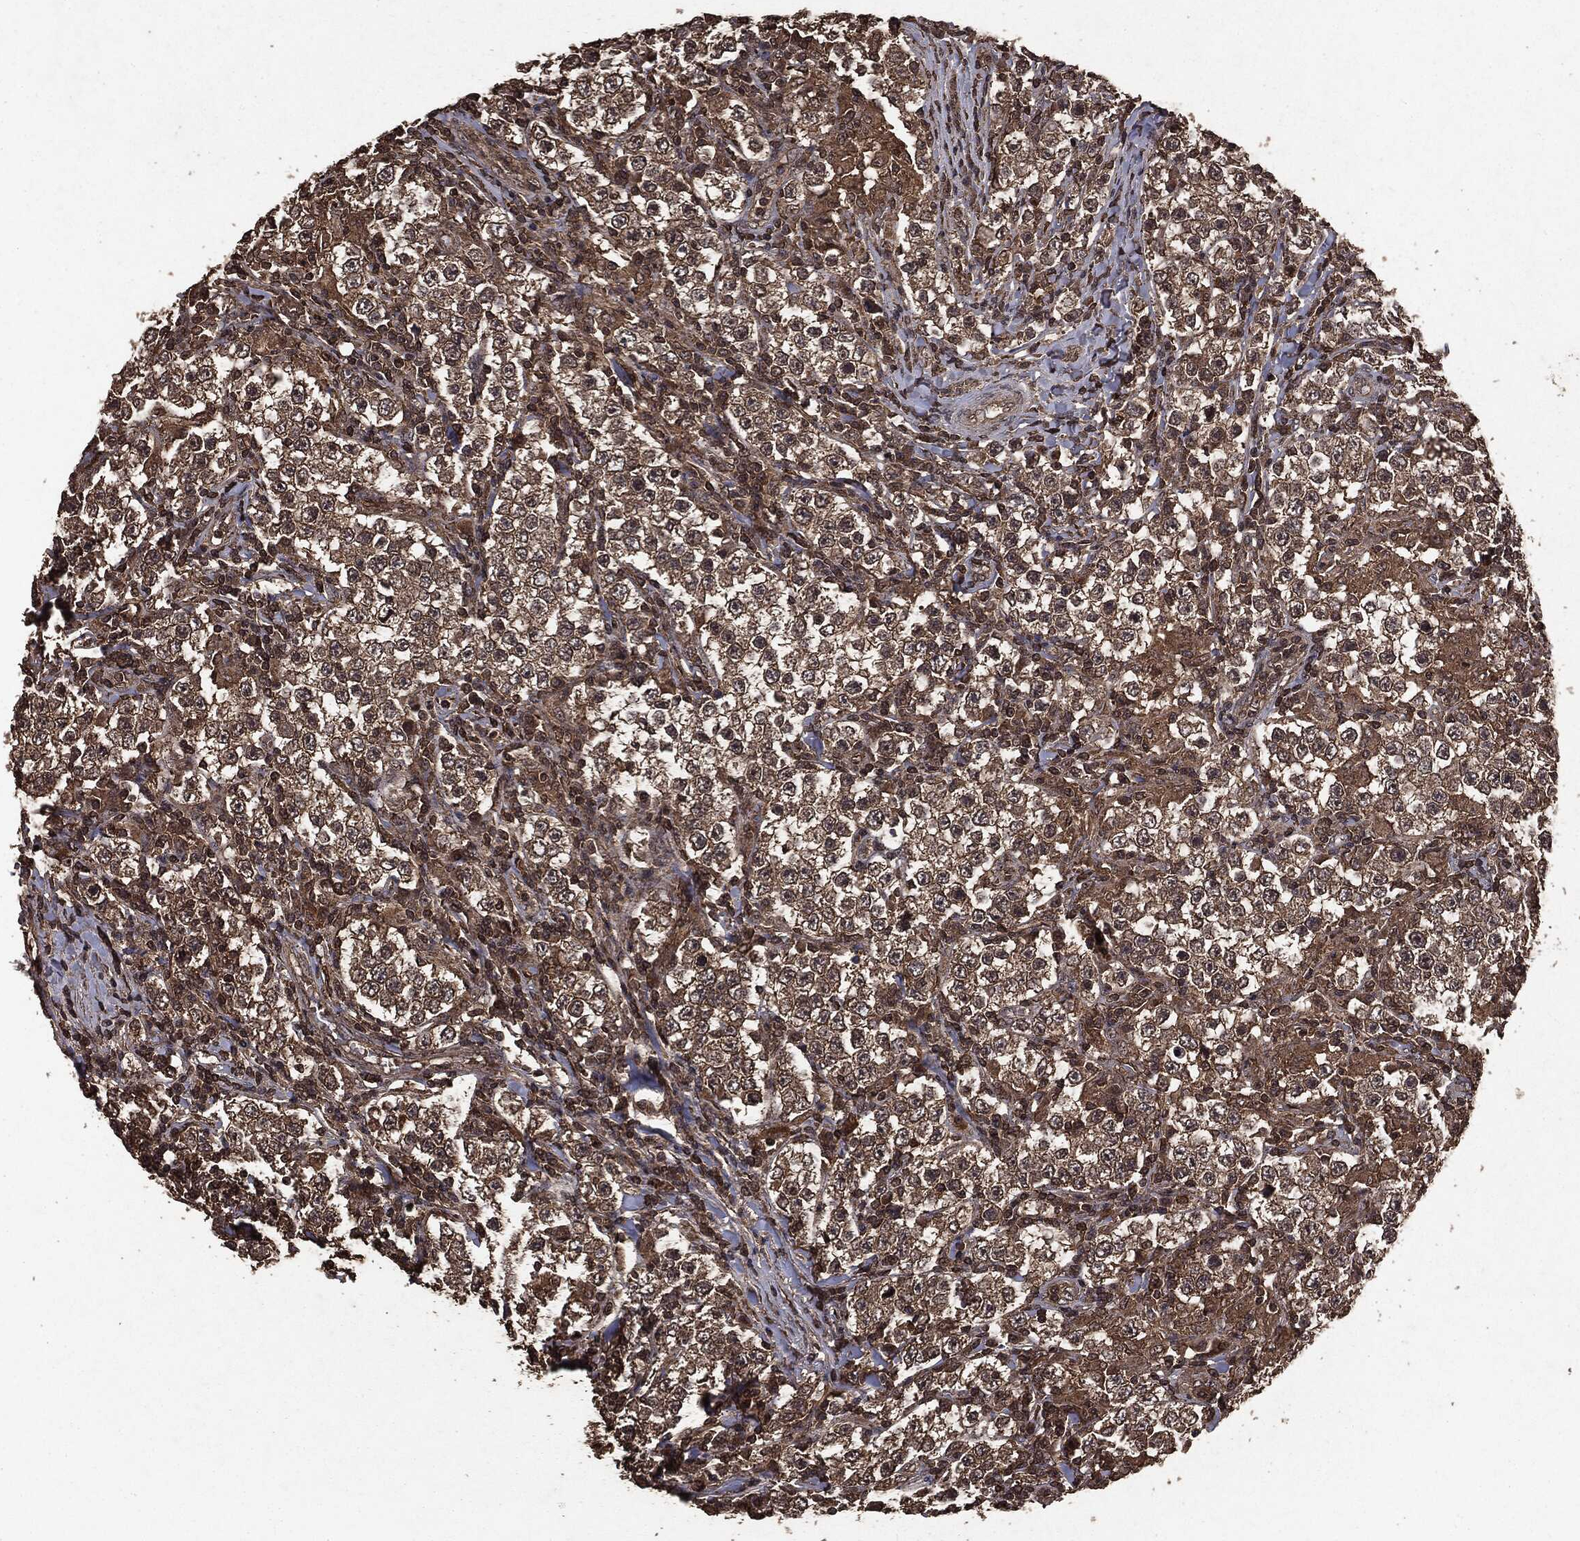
{"staining": {"intensity": "moderate", "quantity": ">75%", "location": "cytoplasmic/membranous"}, "tissue": "testis cancer", "cell_type": "Tumor cells", "image_type": "cancer", "snomed": [{"axis": "morphology", "description": "Seminoma, NOS"}, {"axis": "morphology", "description": "Carcinoma, Embryonal, NOS"}, {"axis": "topography", "description": "Testis"}], "caption": "DAB (3,3'-diaminobenzidine) immunohistochemical staining of human testis cancer exhibits moderate cytoplasmic/membranous protein expression in about >75% of tumor cells.", "gene": "NME1", "patient": {"sex": "male", "age": 41}}